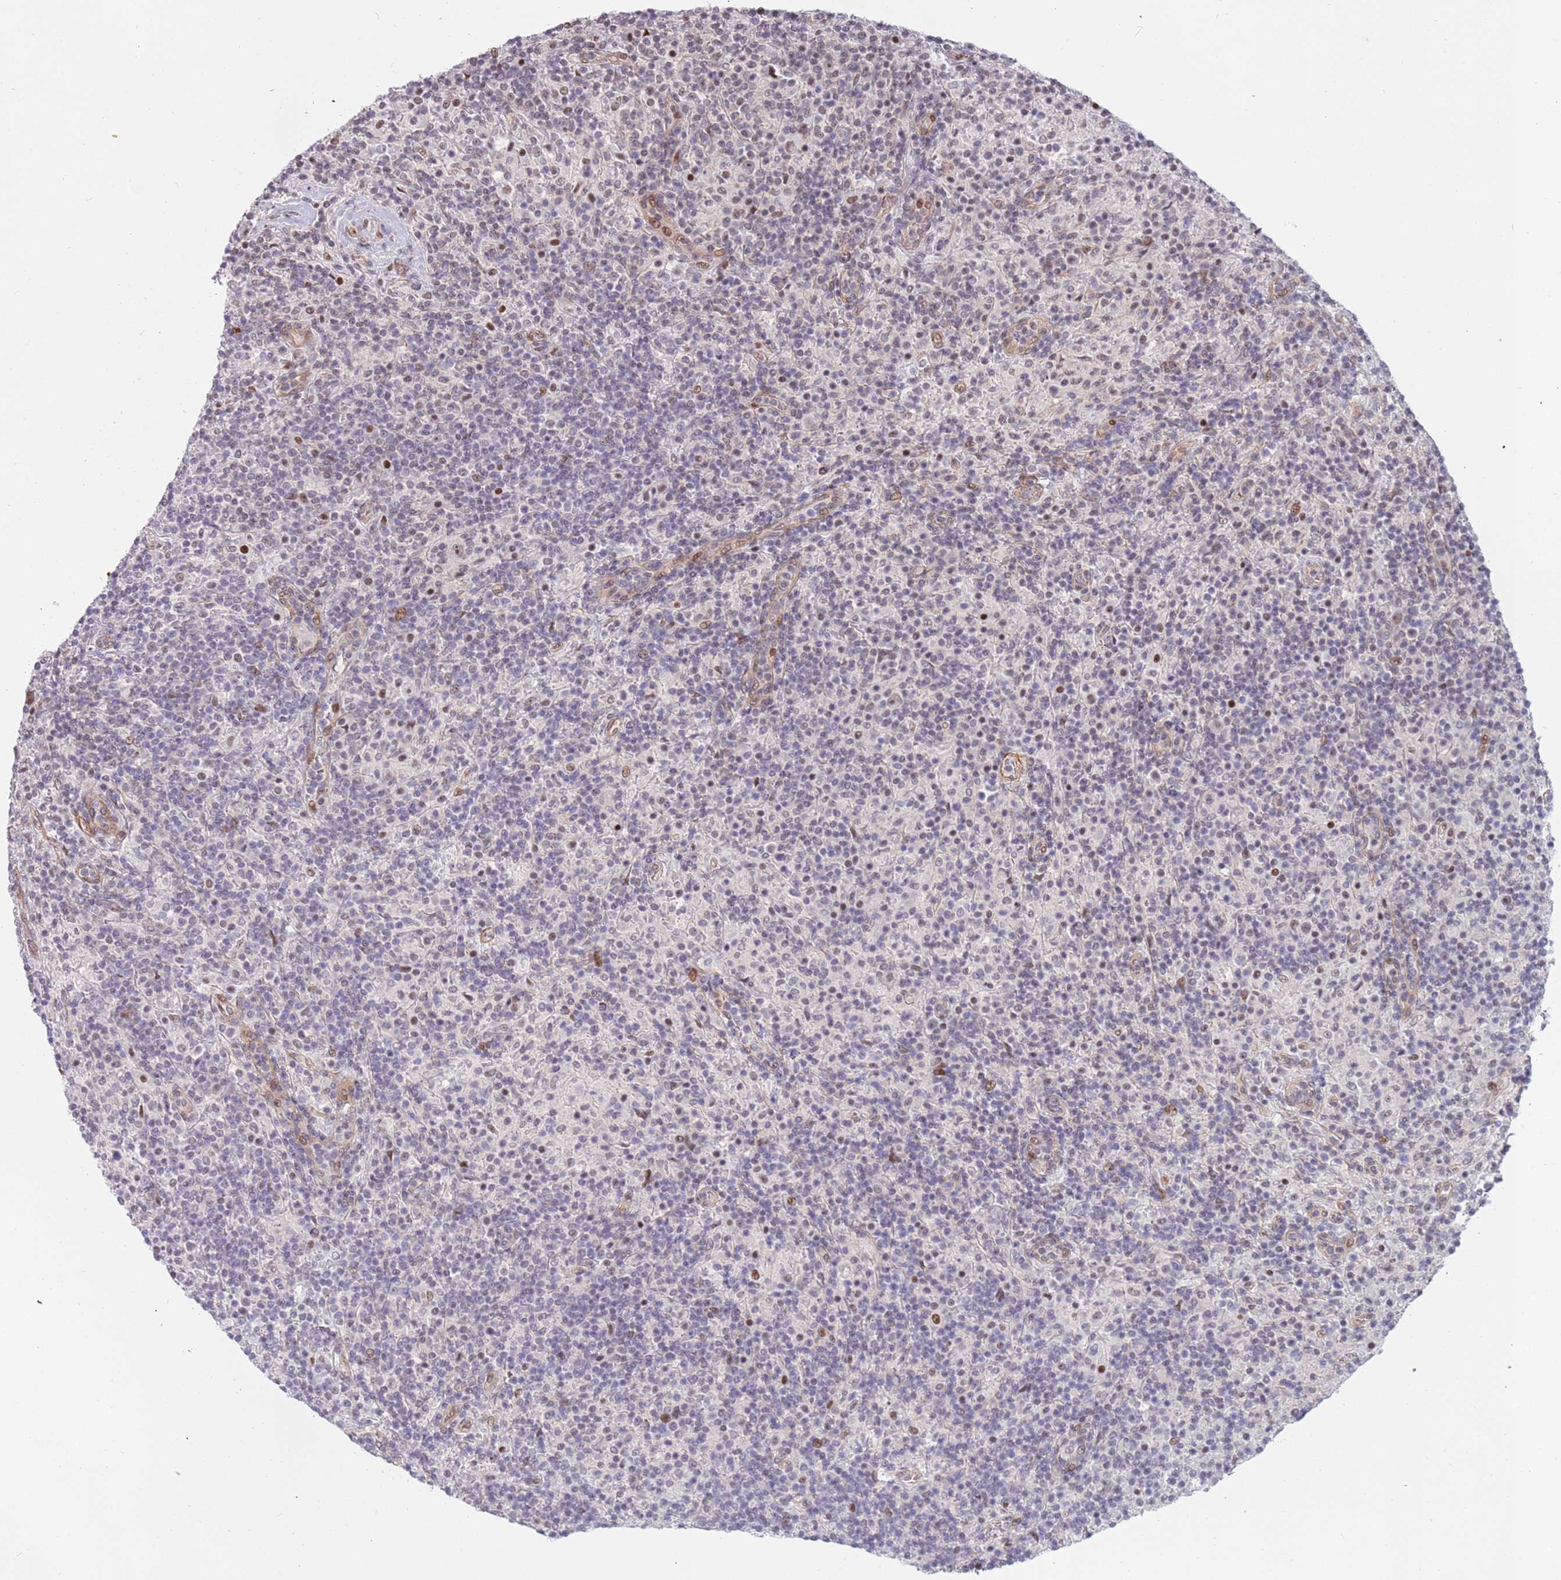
{"staining": {"intensity": "weak", "quantity": "25%-75%", "location": "nuclear"}, "tissue": "lymphoma", "cell_type": "Tumor cells", "image_type": "cancer", "snomed": [{"axis": "morphology", "description": "Hodgkin's disease, NOS"}, {"axis": "topography", "description": "Lymph node"}], "caption": "DAB immunohistochemical staining of human Hodgkin's disease demonstrates weak nuclear protein staining in about 25%-75% of tumor cells. The staining was performed using DAB (3,3'-diaminobenzidine), with brown indicating positive protein expression. Nuclei are stained blue with hematoxylin.", "gene": "LRMDA", "patient": {"sex": "male", "age": 70}}